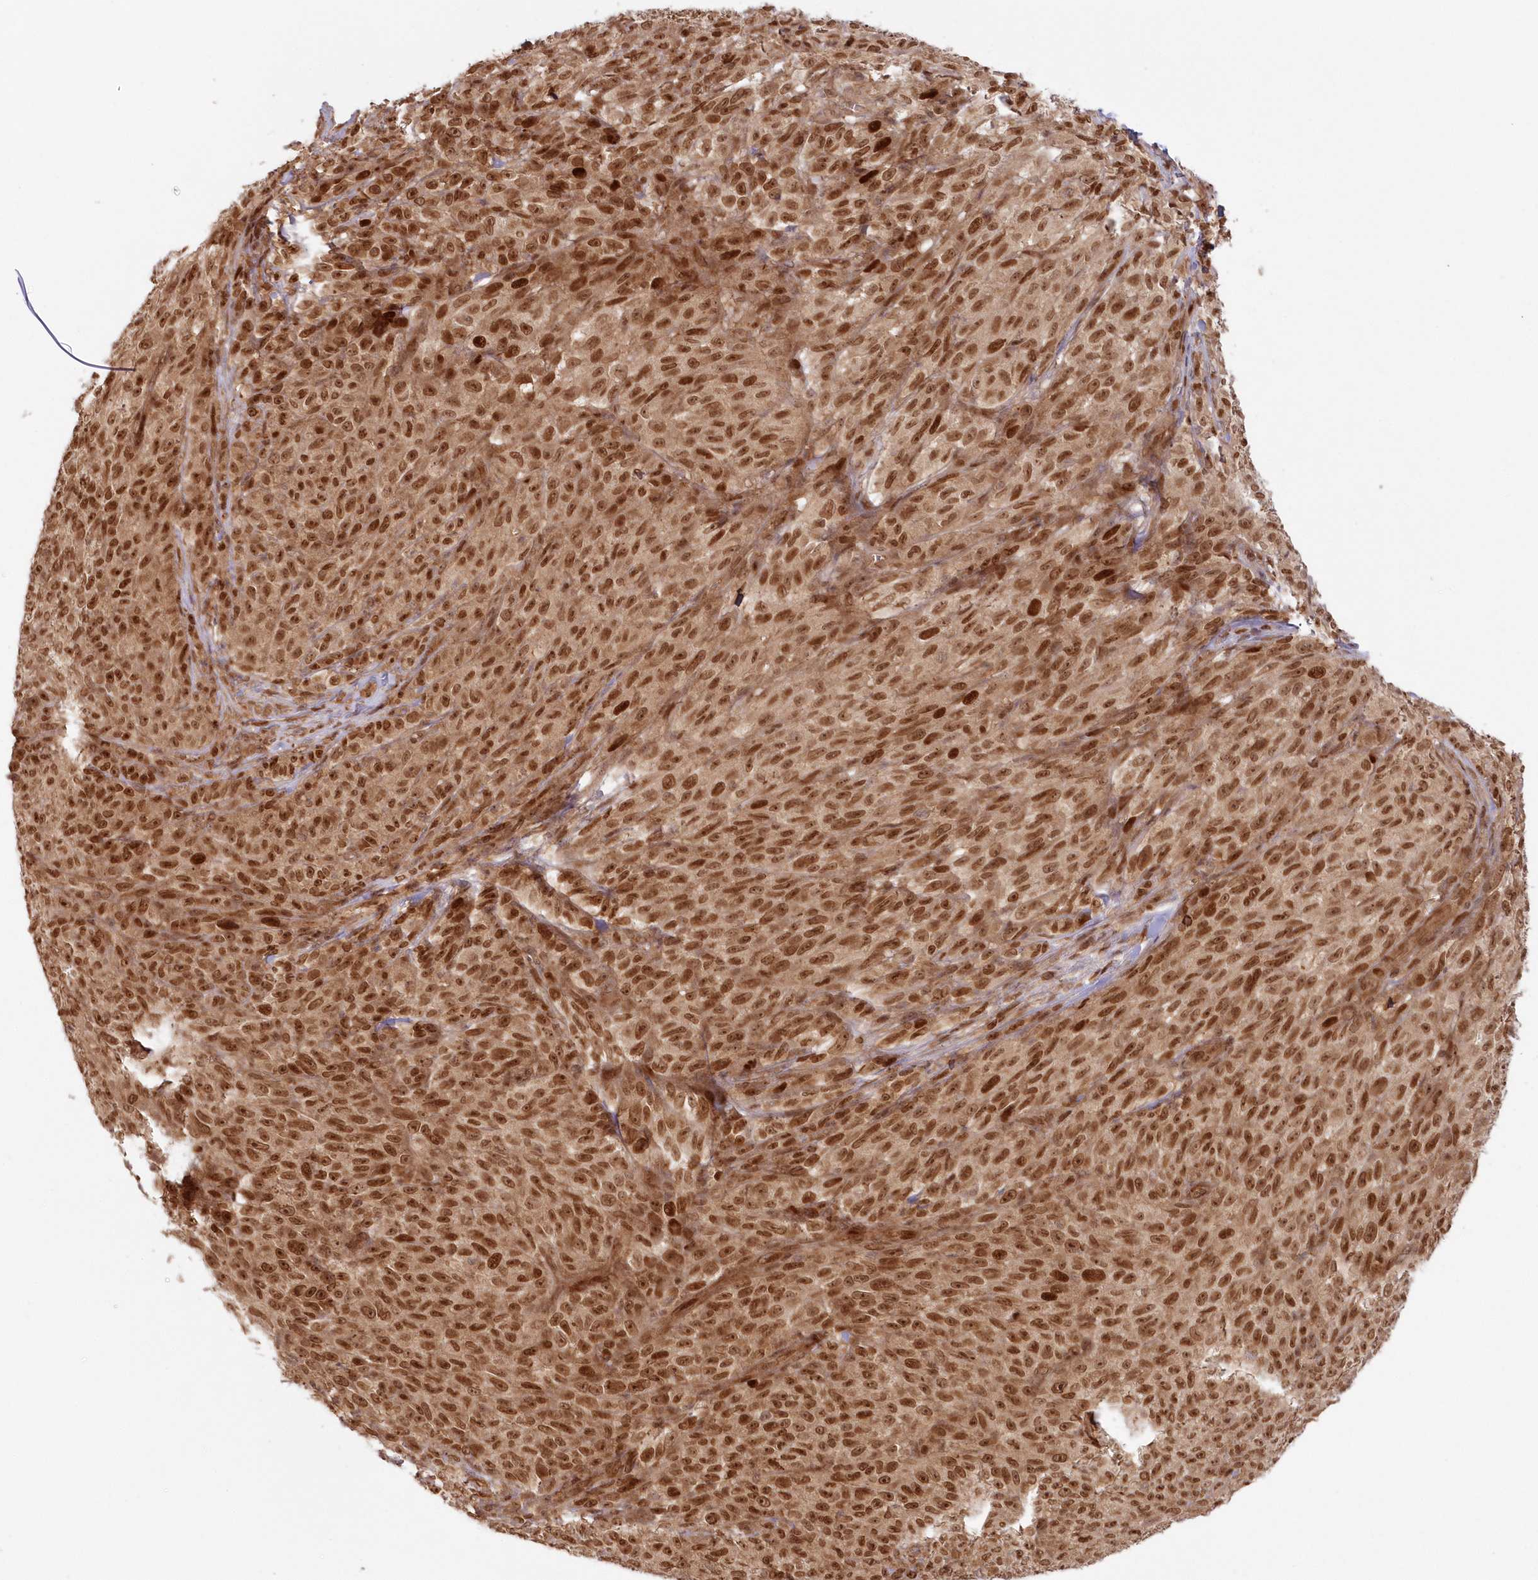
{"staining": {"intensity": "strong", "quantity": ">75%", "location": "cytoplasmic/membranous,nuclear"}, "tissue": "melanoma", "cell_type": "Tumor cells", "image_type": "cancer", "snomed": [{"axis": "morphology", "description": "Malignant melanoma, NOS"}, {"axis": "topography", "description": "Skin"}], "caption": "Tumor cells demonstrate high levels of strong cytoplasmic/membranous and nuclear staining in about >75% of cells in human malignant melanoma. The staining was performed using DAB to visualize the protein expression in brown, while the nuclei were stained in blue with hematoxylin (Magnification: 20x).", "gene": "TOGARAM2", "patient": {"sex": "female", "age": 82}}